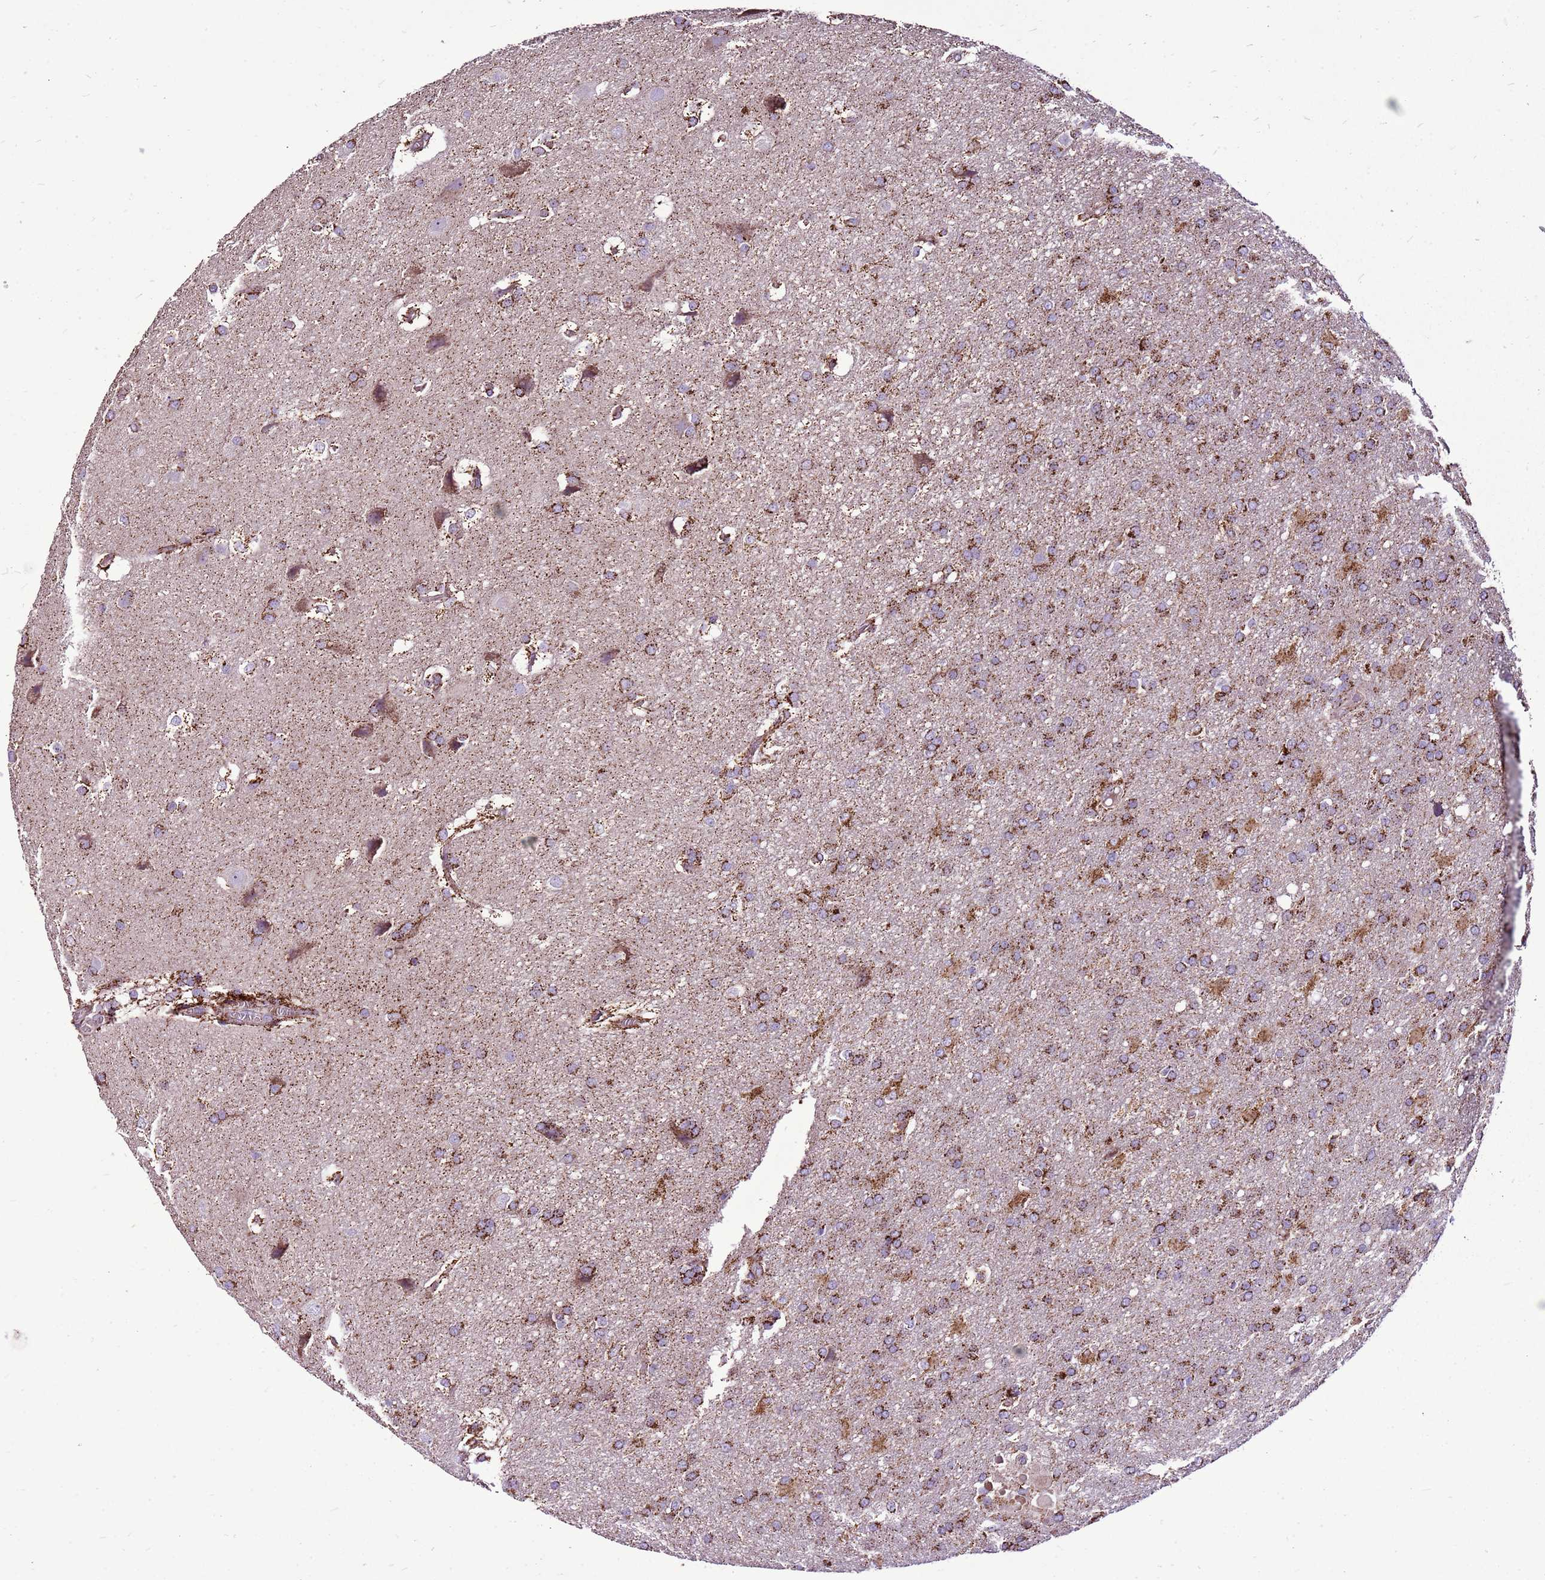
{"staining": {"intensity": "strong", "quantity": ">75%", "location": "cytoplasmic/membranous"}, "tissue": "glioma", "cell_type": "Tumor cells", "image_type": "cancer", "snomed": [{"axis": "morphology", "description": "Glioma, malignant, Low grade"}, {"axis": "topography", "description": "Brain"}], "caption": "A high-resolution image shows IHC staining of low-grade glioma (malignant), which reveals strong cytoplasmic/membranous positivity in about >75% of tumor cells. (DAB = brown stain, brightfield microscopy at high magnification).", "gene": "GCDH", "patient": {"sex": "male", "age": 66}}